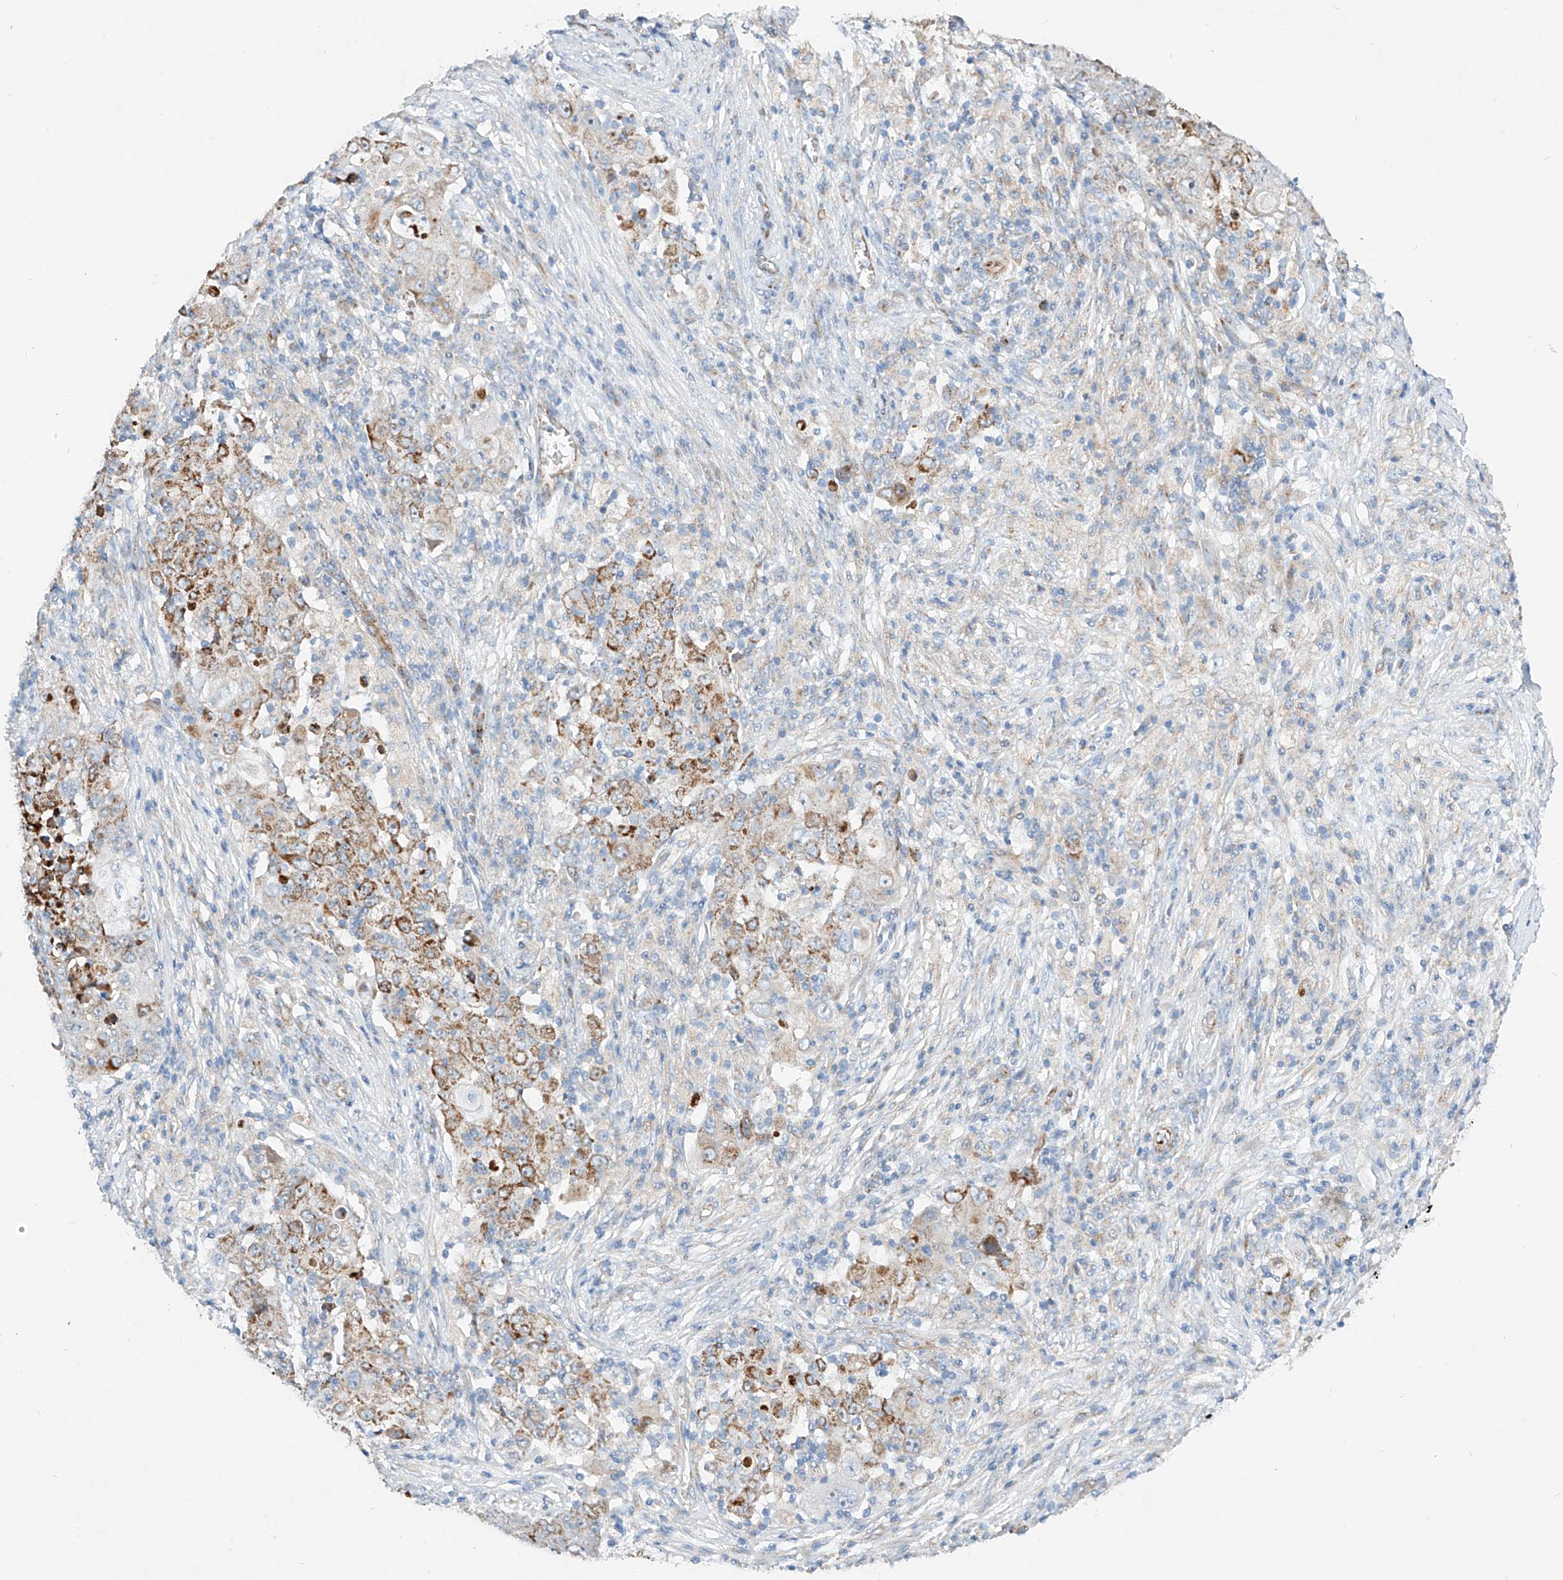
{"staining": {"intensity": "moderate", "quantity": ">75%", "location": "cytoplasmic/membranous"}, "tissue": "ovarian cancer", "cell_type": "Tumor cells", "image_type": "cancer", "snomed": [{"axis": "morphology", "description": "Carcinoma, endometroid"}, {"axis": "topography", "description": "Ovary"}], "caption": "DAB (3,3'-diaminobenzidine) immunohistochemical staining of ovarian cancer shows moderate cytoplasmic/membranous protein positivity in approximately >75% of tumor cells. Using DAB (3,3'-diaminobenzidine) (brown) and hematoxylin (blue) stains, captured at high magnification using brightfield microscopy.", "gene": "CST9", "patient": {"sex": "female", "age": 42}}